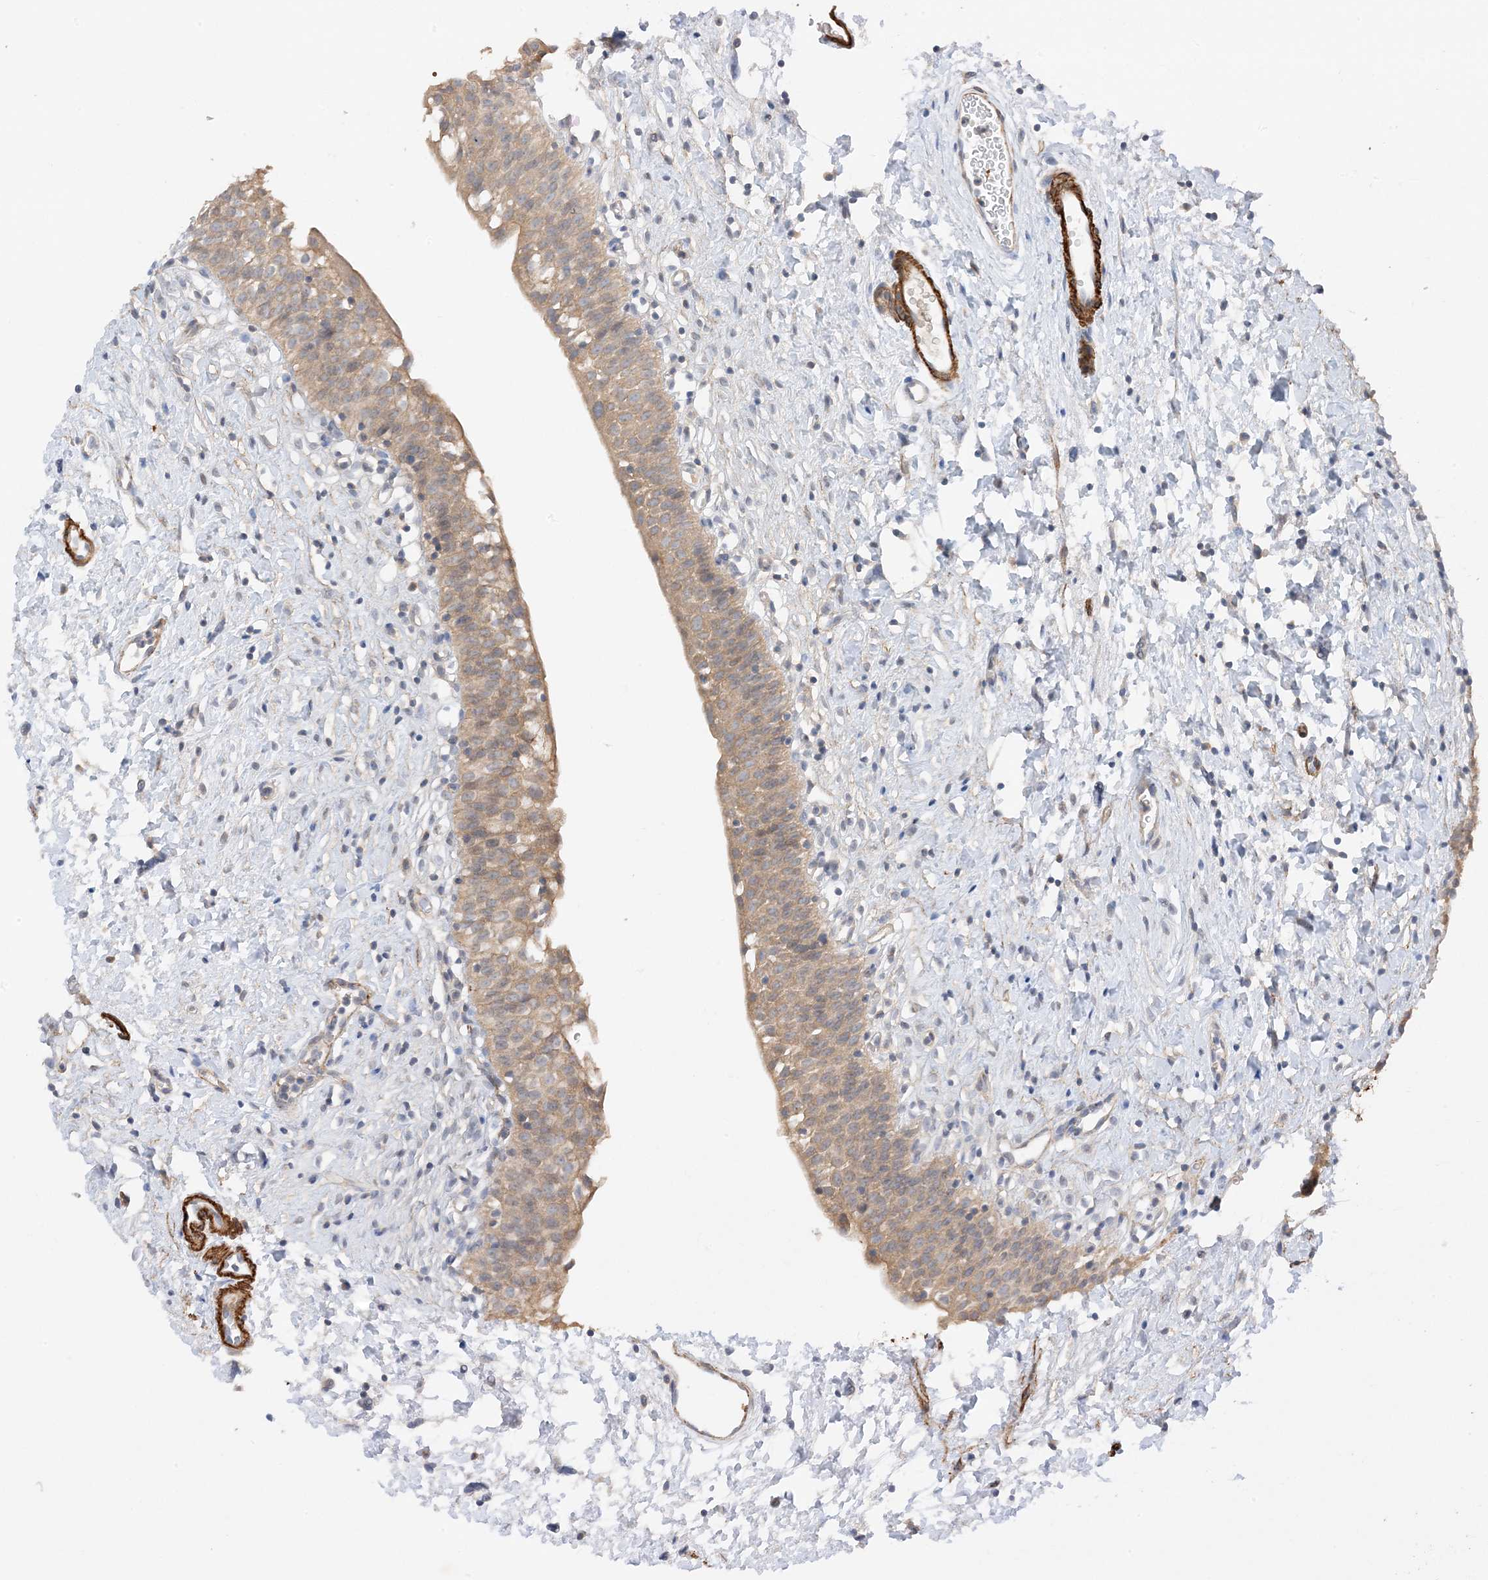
{"staining": {"intensity": "moderate", "quantity": ">75%", "location": "cytoplasmic/membranous"}, "tissue": "urinary bladder", "cell_type": "Urothelial cells", "image_type": "normal", "snomed": [{"axis": "morphology", "description": "Normal tissue, NOS"}, {"axis": "topography", "description": "Urinary bladder"}], "caption": "An image of human urinary bladder stained for a protein demonstrates moderate cytoplasmic/membranous brown staining in urothelial cells.", "gene": "KIFBP", "patient": {"sex": "male", "age": 51}}